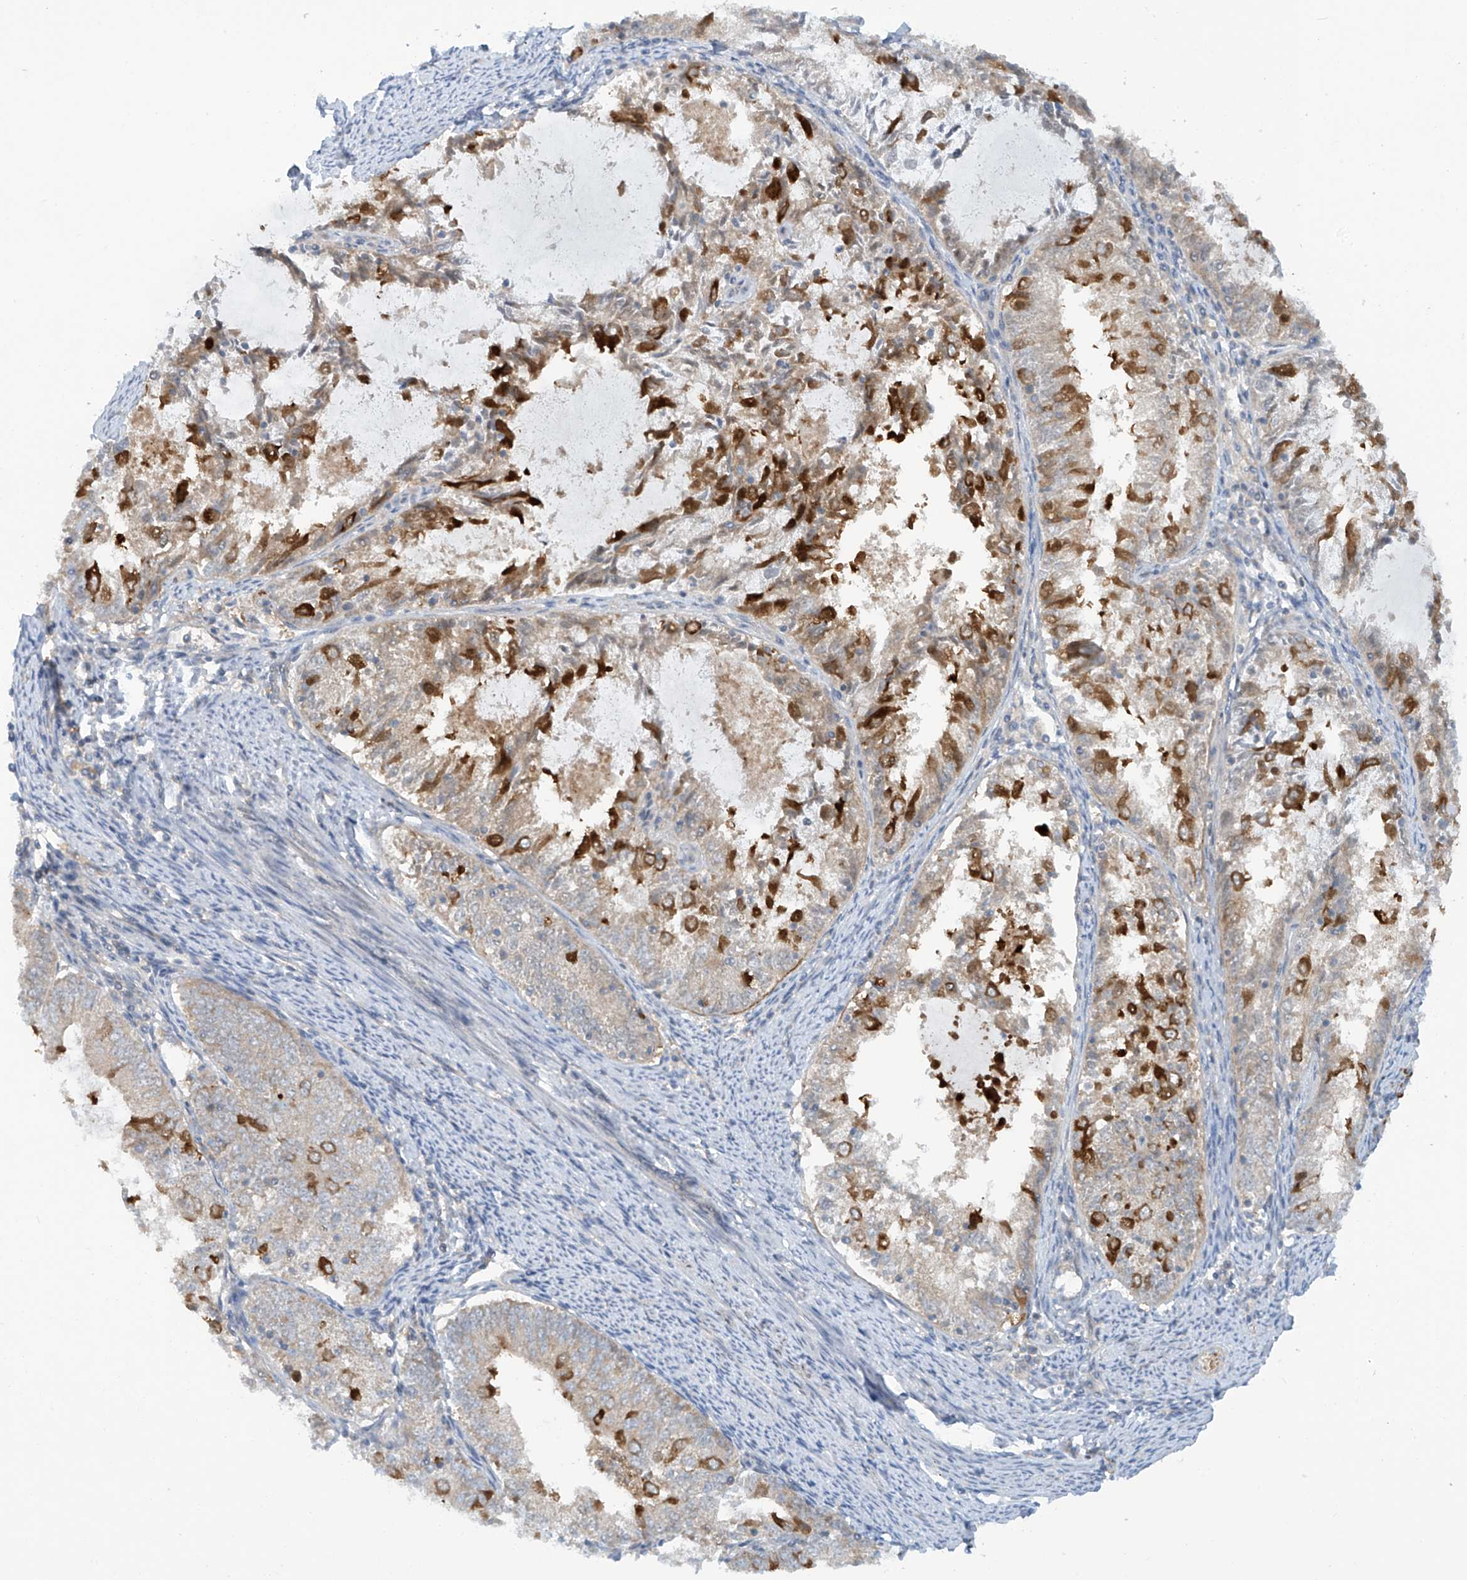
{"staining": {"intensity": "moderate", "quantity": "25%-75%", "location": "cytoplasmic/membranous"}, "tissue": "endometrial cancer", "cell_type": "Tumor cells", "image_type": "cancer", "snomed": [{"axis": "morphology", "description": "Adenocarcinoma, NOS"}, {"axis": "topography", "description": "Endometrium"}], "caption": "Moderate cytoplasmic/membranous protein positivity is seen in approximately 25%-75% of tumor cells in endometrial cancer.", "gene": "FSD1L", "patient": {"sex": "female", "age": 57}}